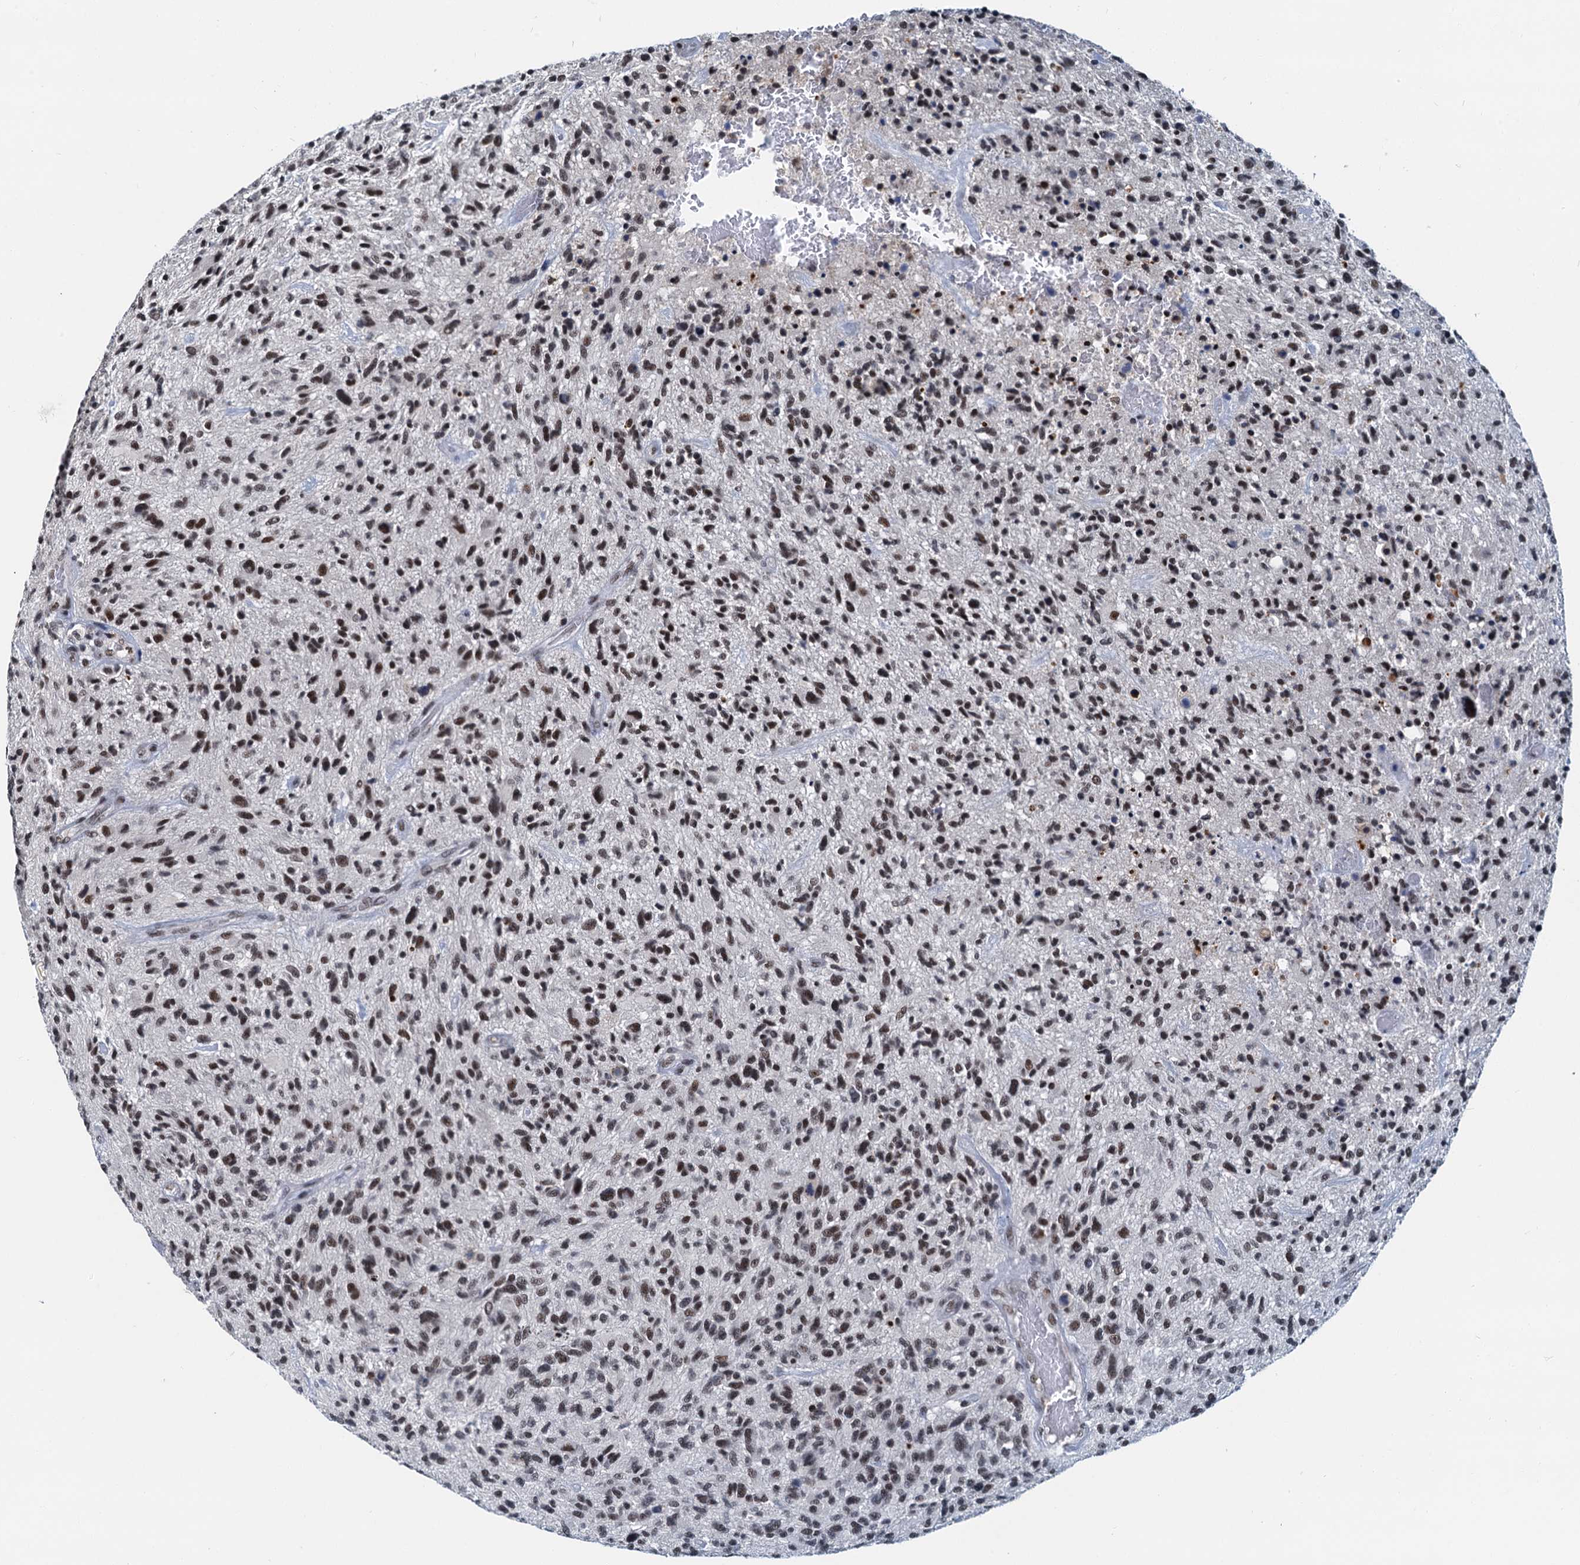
{"staining": {"intensity": "moderate", "quantity": ">75%", "location": "nuclear"}, "tissue": "glioma", "cell_type": "Tumor cells", "image_type": "cancer", "snomed": [{"axis": "morphology", "description": "Glioma, malignant, High grade"}, {"axis": "topography", "description": "Brain"}], "caption": "A photomicrograph of glioma stained for a protein demonstrates moderate nuclear brown staining in tumor cells.", "gene": "SNRPD1", "patient": {"sex": "male", "age": 47}}